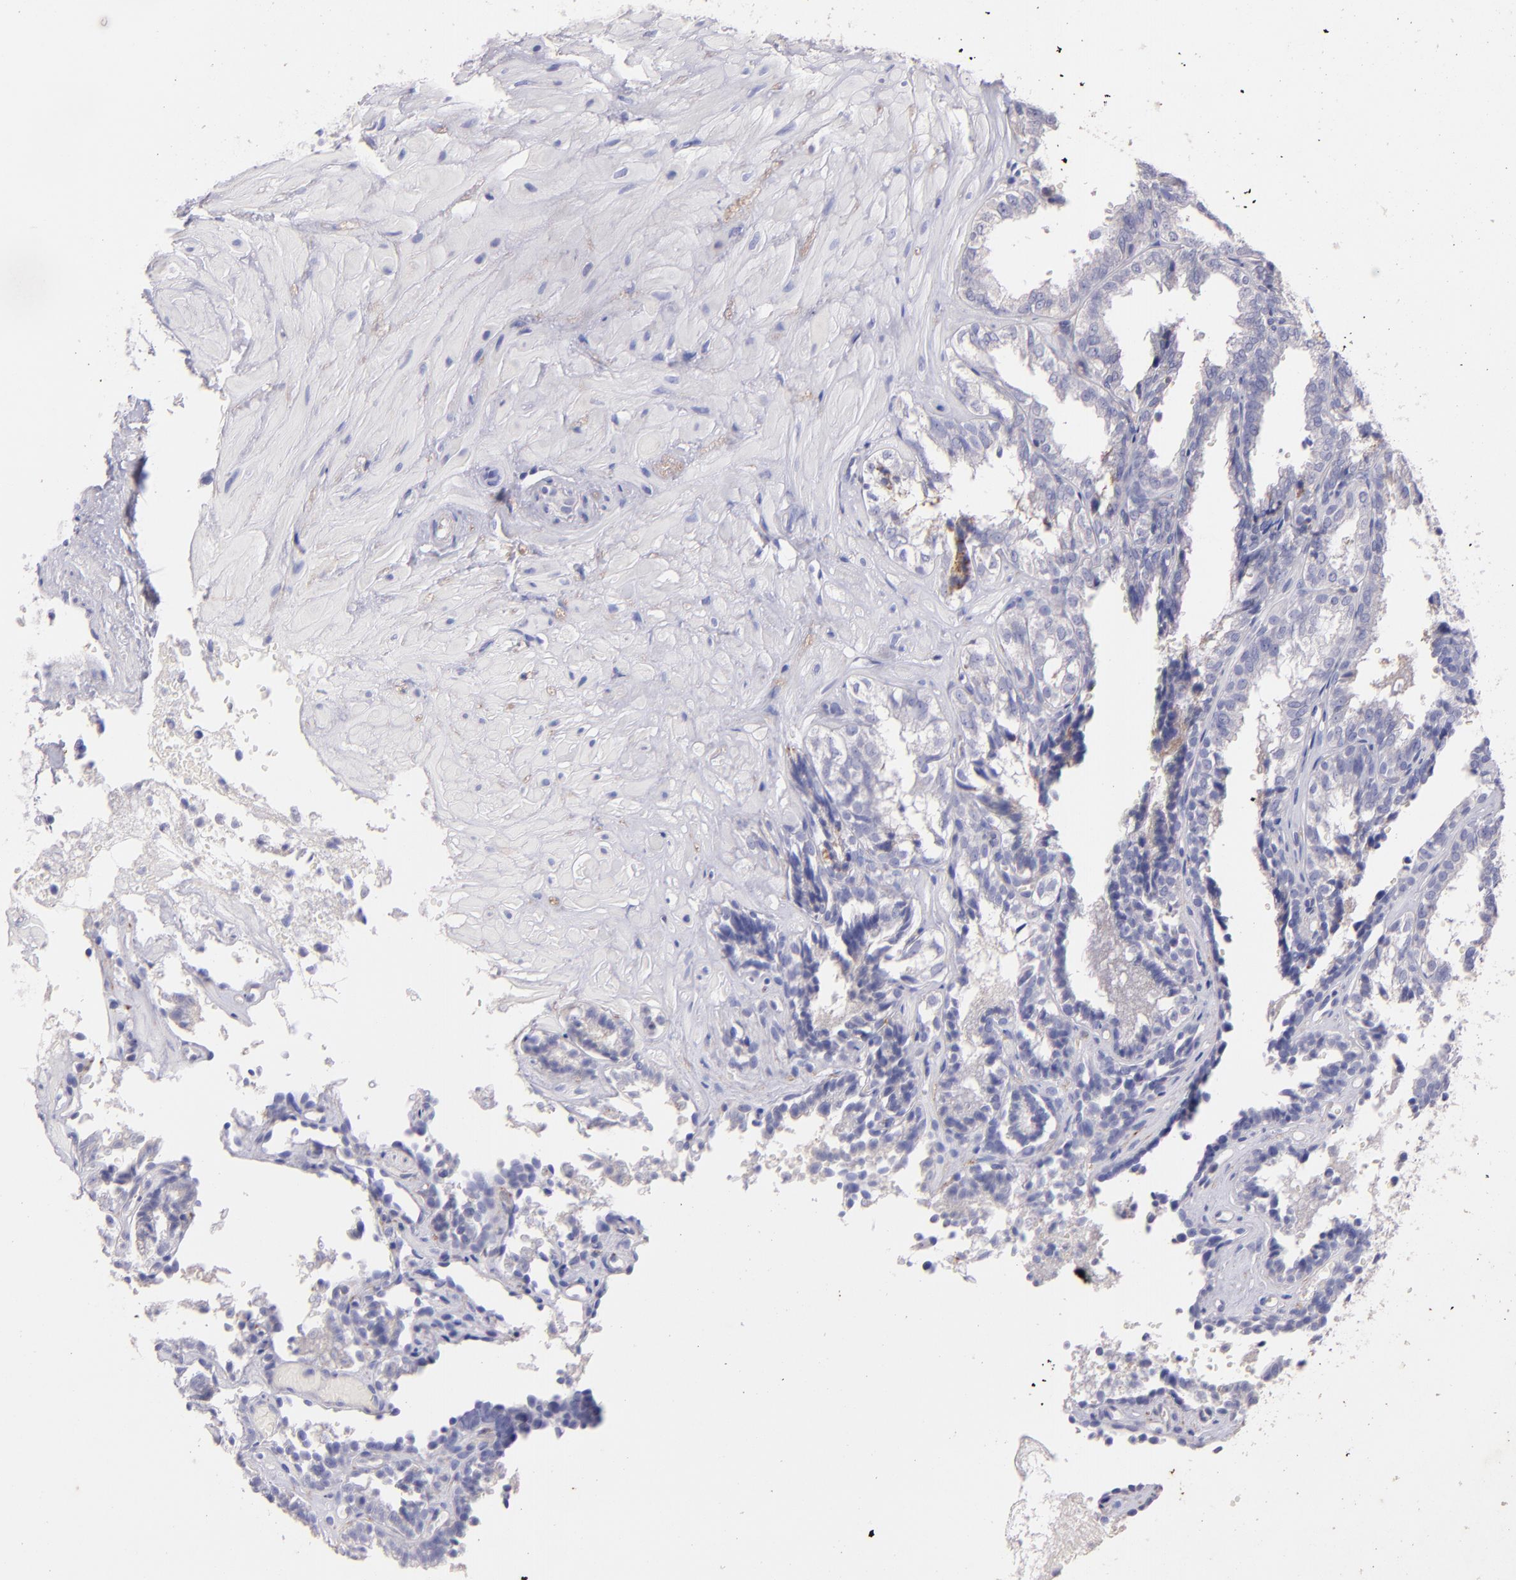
{"staining": {"intensity": "negative", "quantity": "none", "location": "none"}, "tissue": "seminal vesicle", "cell_type": "Glandular cells", "image_type": "normal", "snomed": [{"axis": "morphology", "description": "Normal tissue, NOS"}, {"axis": "topography", "description": "Seminal veicle"}], "caption": "This histopathology image is of normal seminal vesicle stained with immunohistochemistry (IHC) to label a protein in brown with the nuclei are counter-stained blue. There is no staining in glandular cells. (Brightfield microscopy of DAB immunohistochemistry (IHC) at high magnification).", "gene": "RET", "patient": {"sex": "male", "age": 26}}